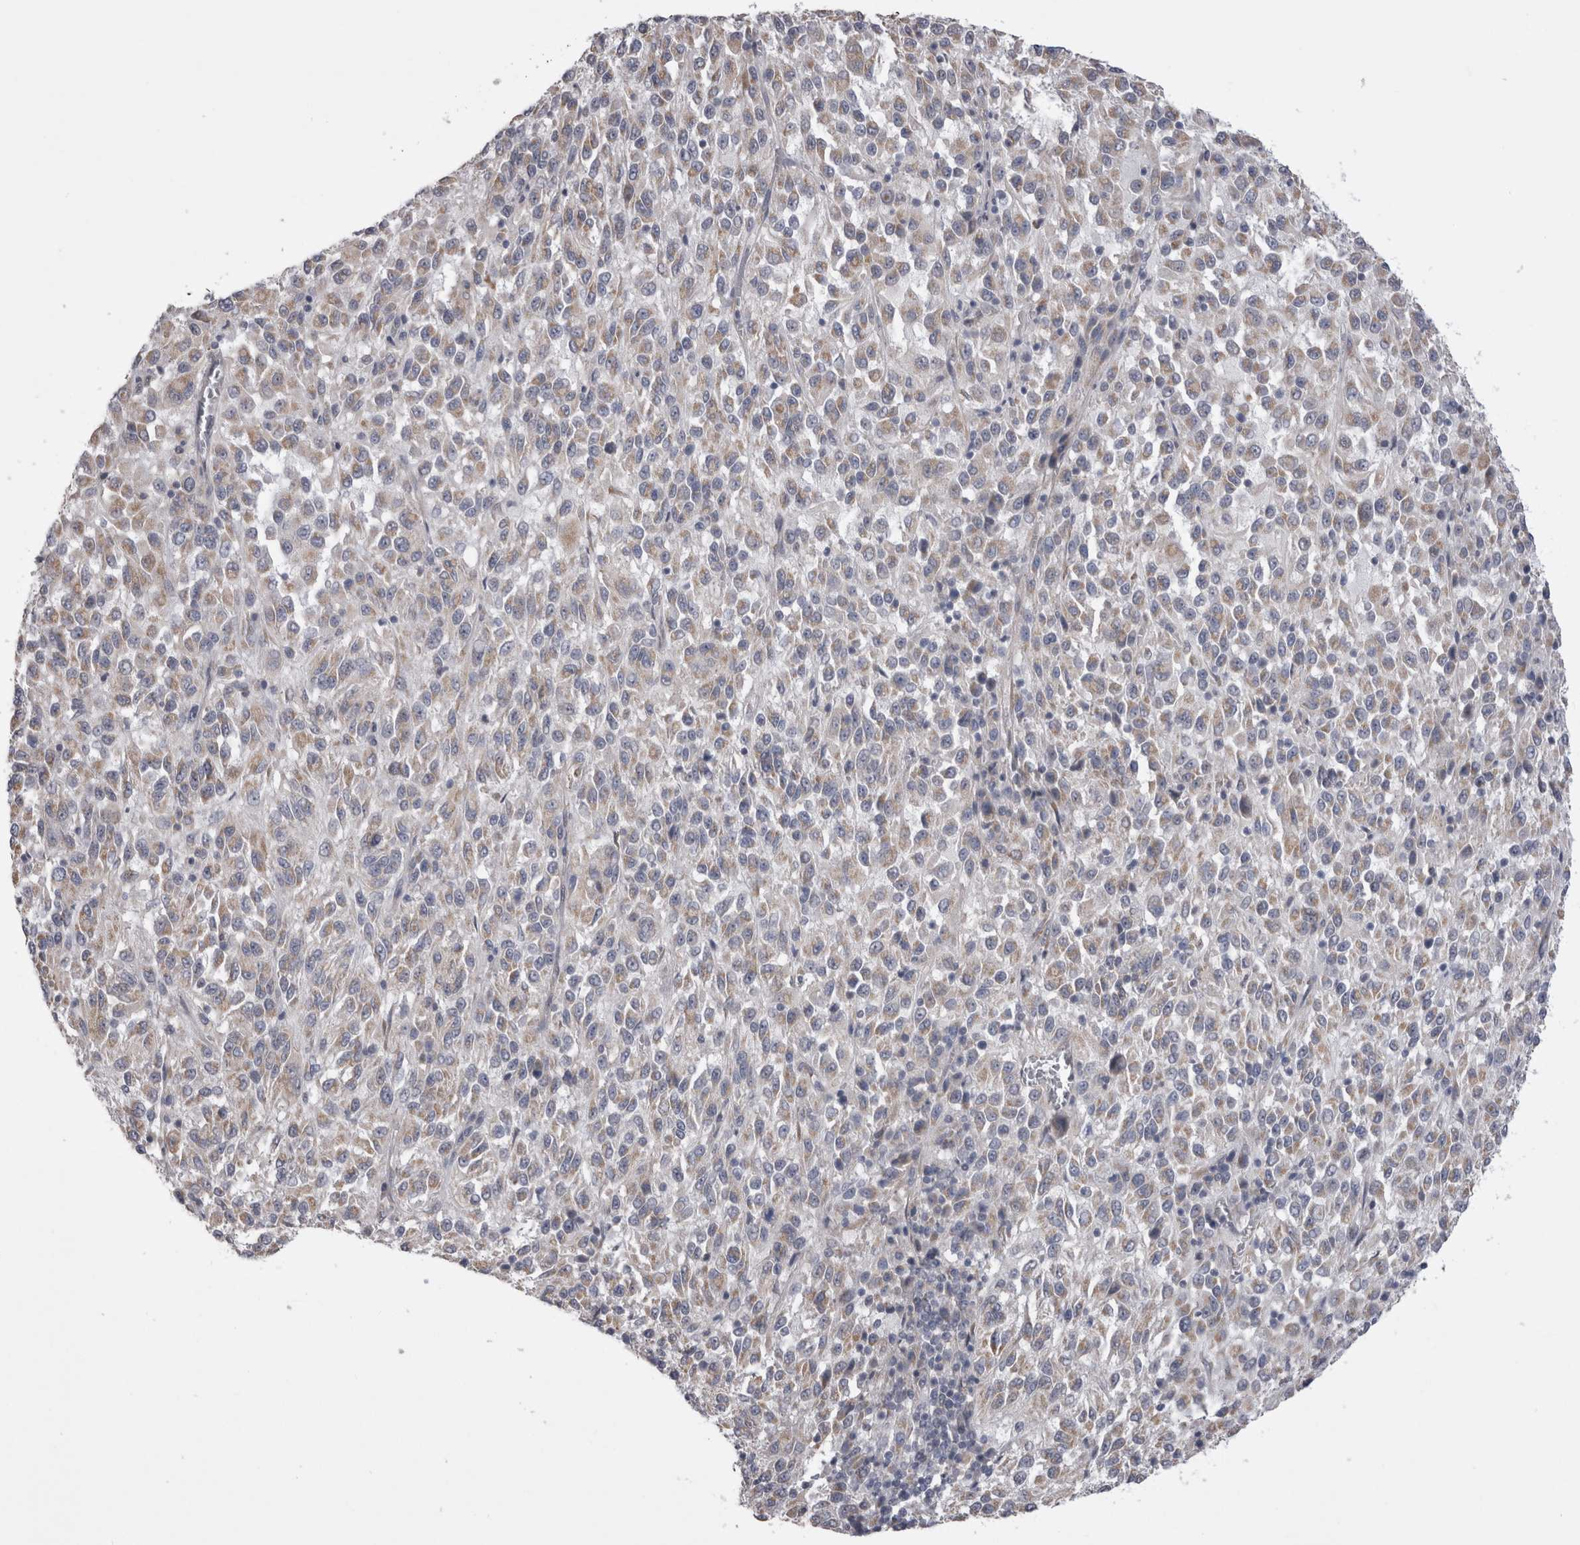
{"staining": {"intensity": "weak", "quantity": "25%-75%", "location": "cytoplasmic/membranous"}, "tissue": "melanoma", "cell_type": "Tumor cells", "image_type": "cancer", "snomed": [{"axis": "morphology", "description": "Malignant melanoma, Metastatic site"}, {"axis": "topography", "description": "Lung"}], "caption": "This is an image of IHC staining of melanoma, which shows weak staining in the cytoplasmic/membranous of tumor cells.", "gene": "ARHGAP29", "patient": {"sex": "male", "age": 64}}